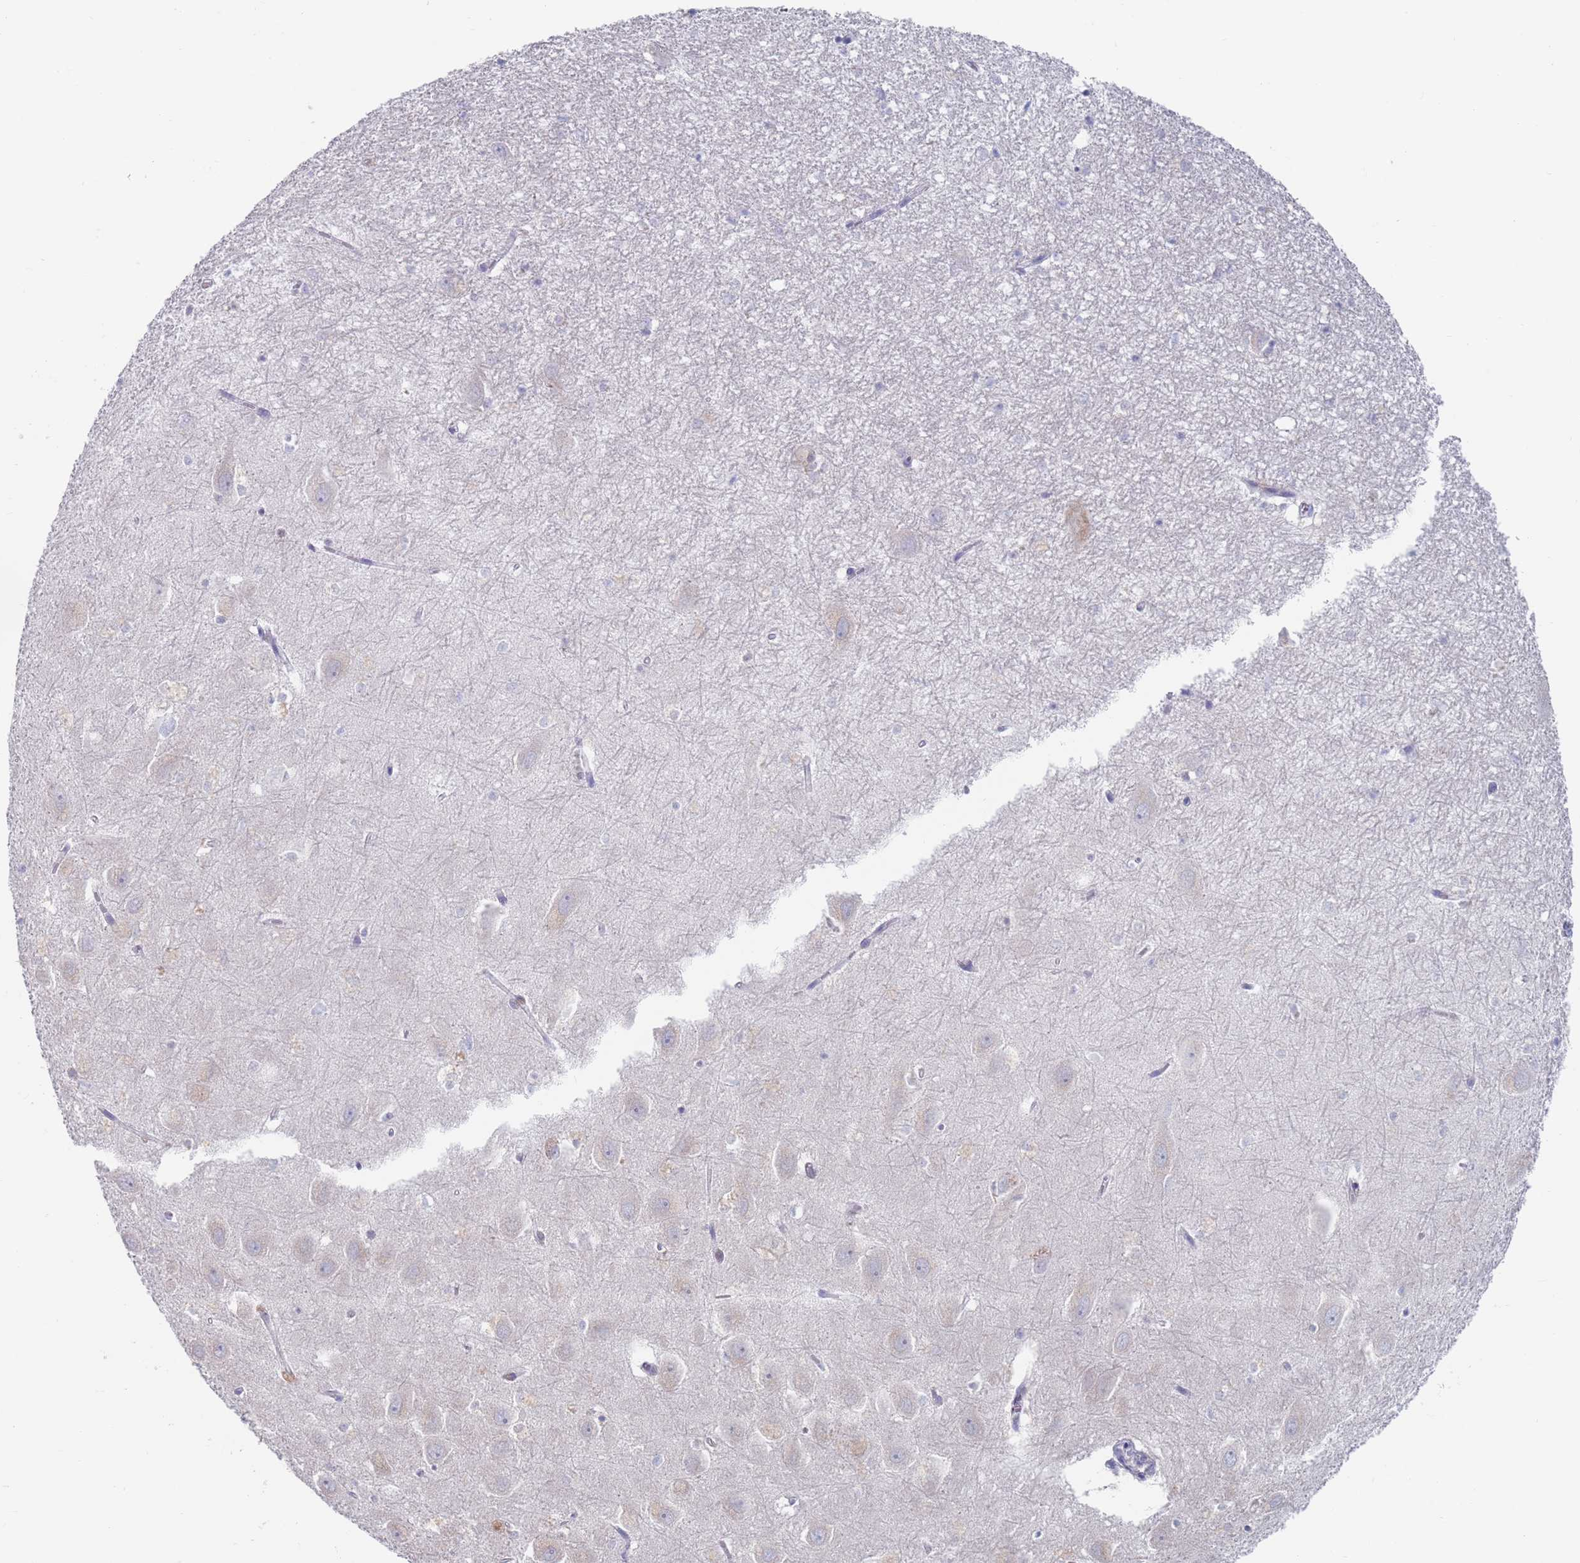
{"staining": {"intensity": "negative", "quantity": "none", "location": "none"}, "tissue": "hippocampus", "cell_type": "Glial cells", "image_type": "normal", "snomed": [{"axis": "morphology", "description": "Normal tissue, NOS"}, {"axis": "topography", "description": "Hippocampus"}], "caption": "An immunohistochemistry histopathology image of unremarkable hippocampus is shown. There is no staining in glial cells of hippocampus. (Brightfield microscopy of DAB immunohistochemistry (IHC) at high magnification).", "gene": "FUCA1", "patient": {"sex": "female", "age": 64}}